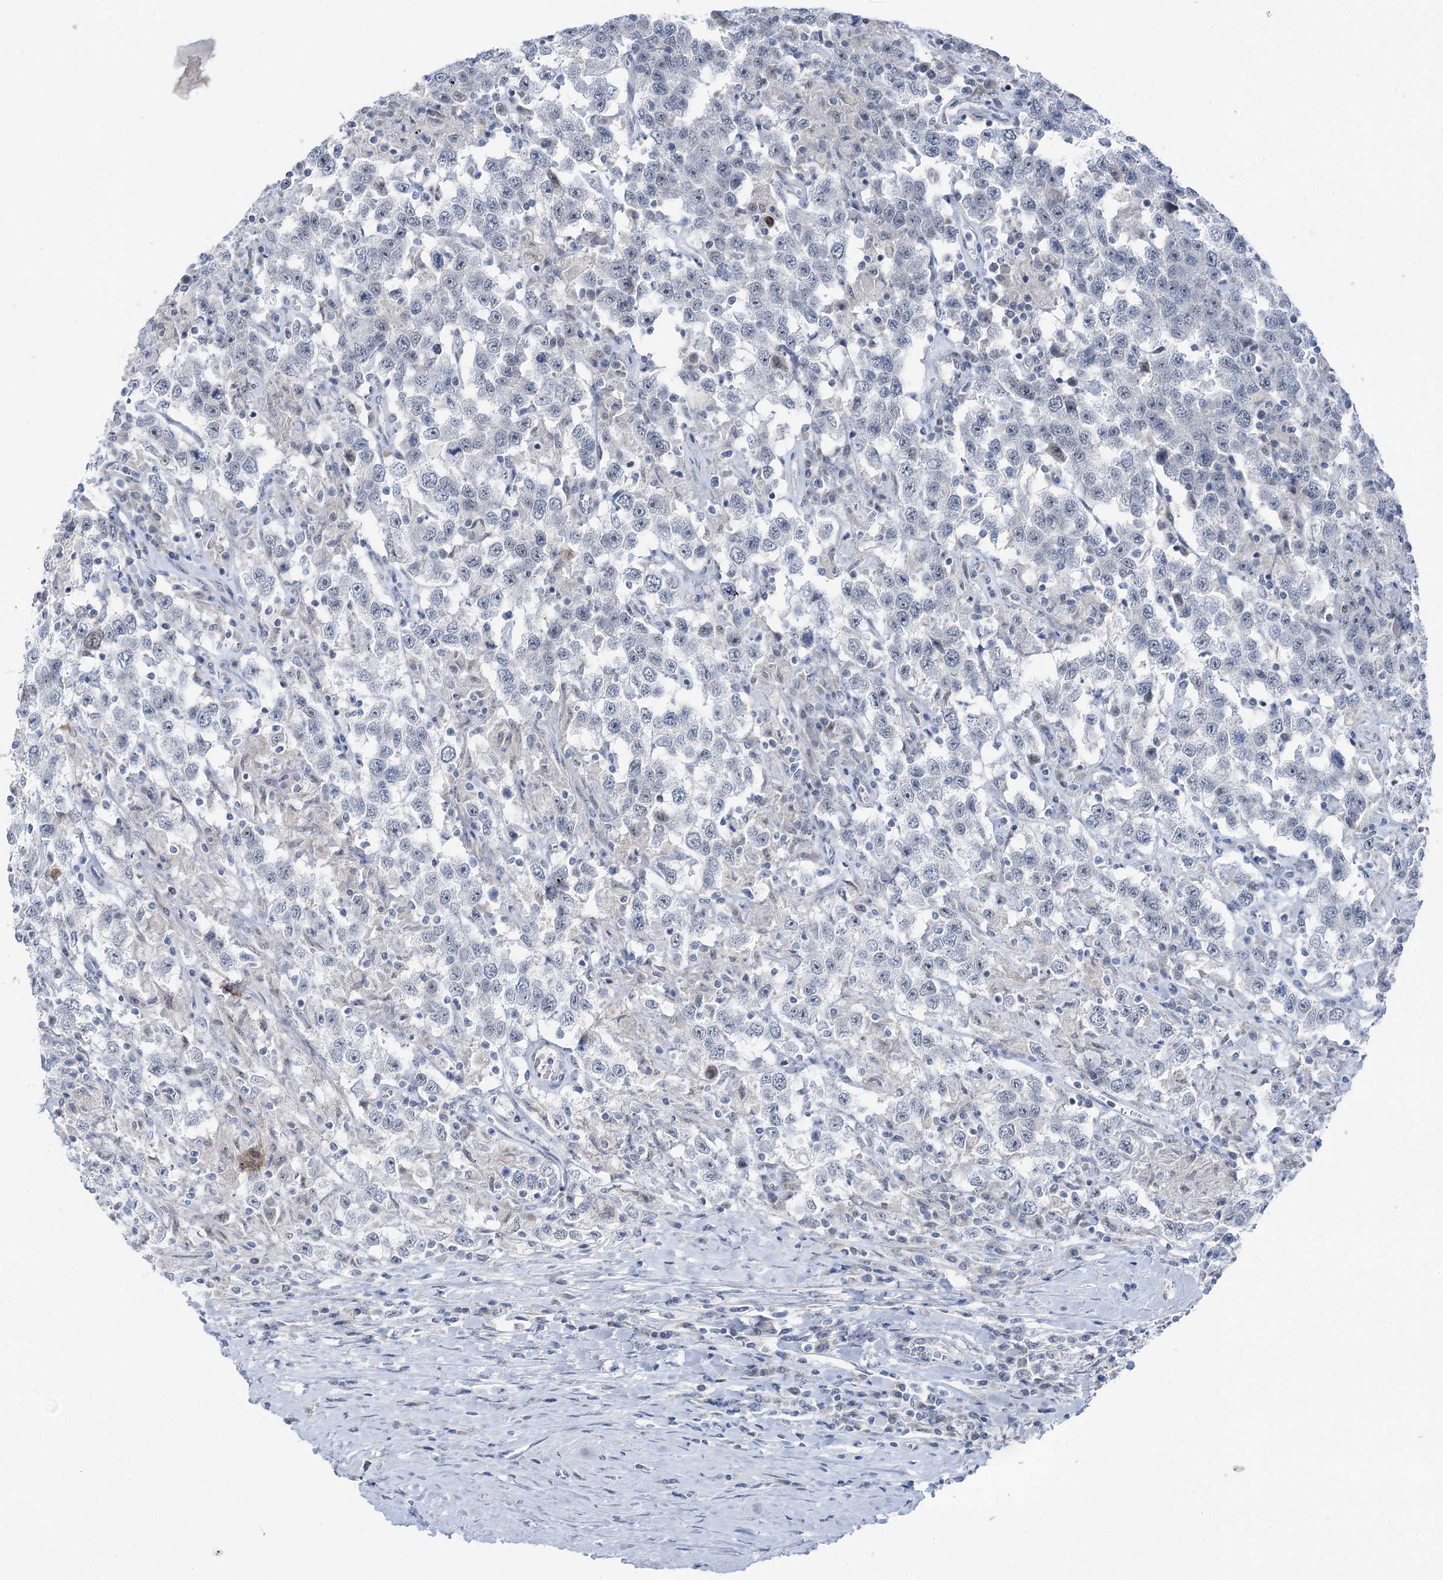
{"staining": {"intensity": "negative", "quantity": "none", "location": "none"}, "tissue": "testis cancer", "cell_type": "Tumor cells", "image_type": "cancer", "snomed": [{"axis": "morphology", "description": "Seminoma, NOS"}, {"axis": "topography", "description": "Testis"}], "caption": "Histopathology image shows no protein staining in tumor cells of seminoma (testis) tissue. (Stains: DAB (3,3'-diaminobenzidine) immunohistochemistry (IHC) with hematoxylin counter stain, Microscopy: brightfield microscopy at high magnification).", "gene": "STEEP1", "patient": {"sex": "male", "age": 41}}